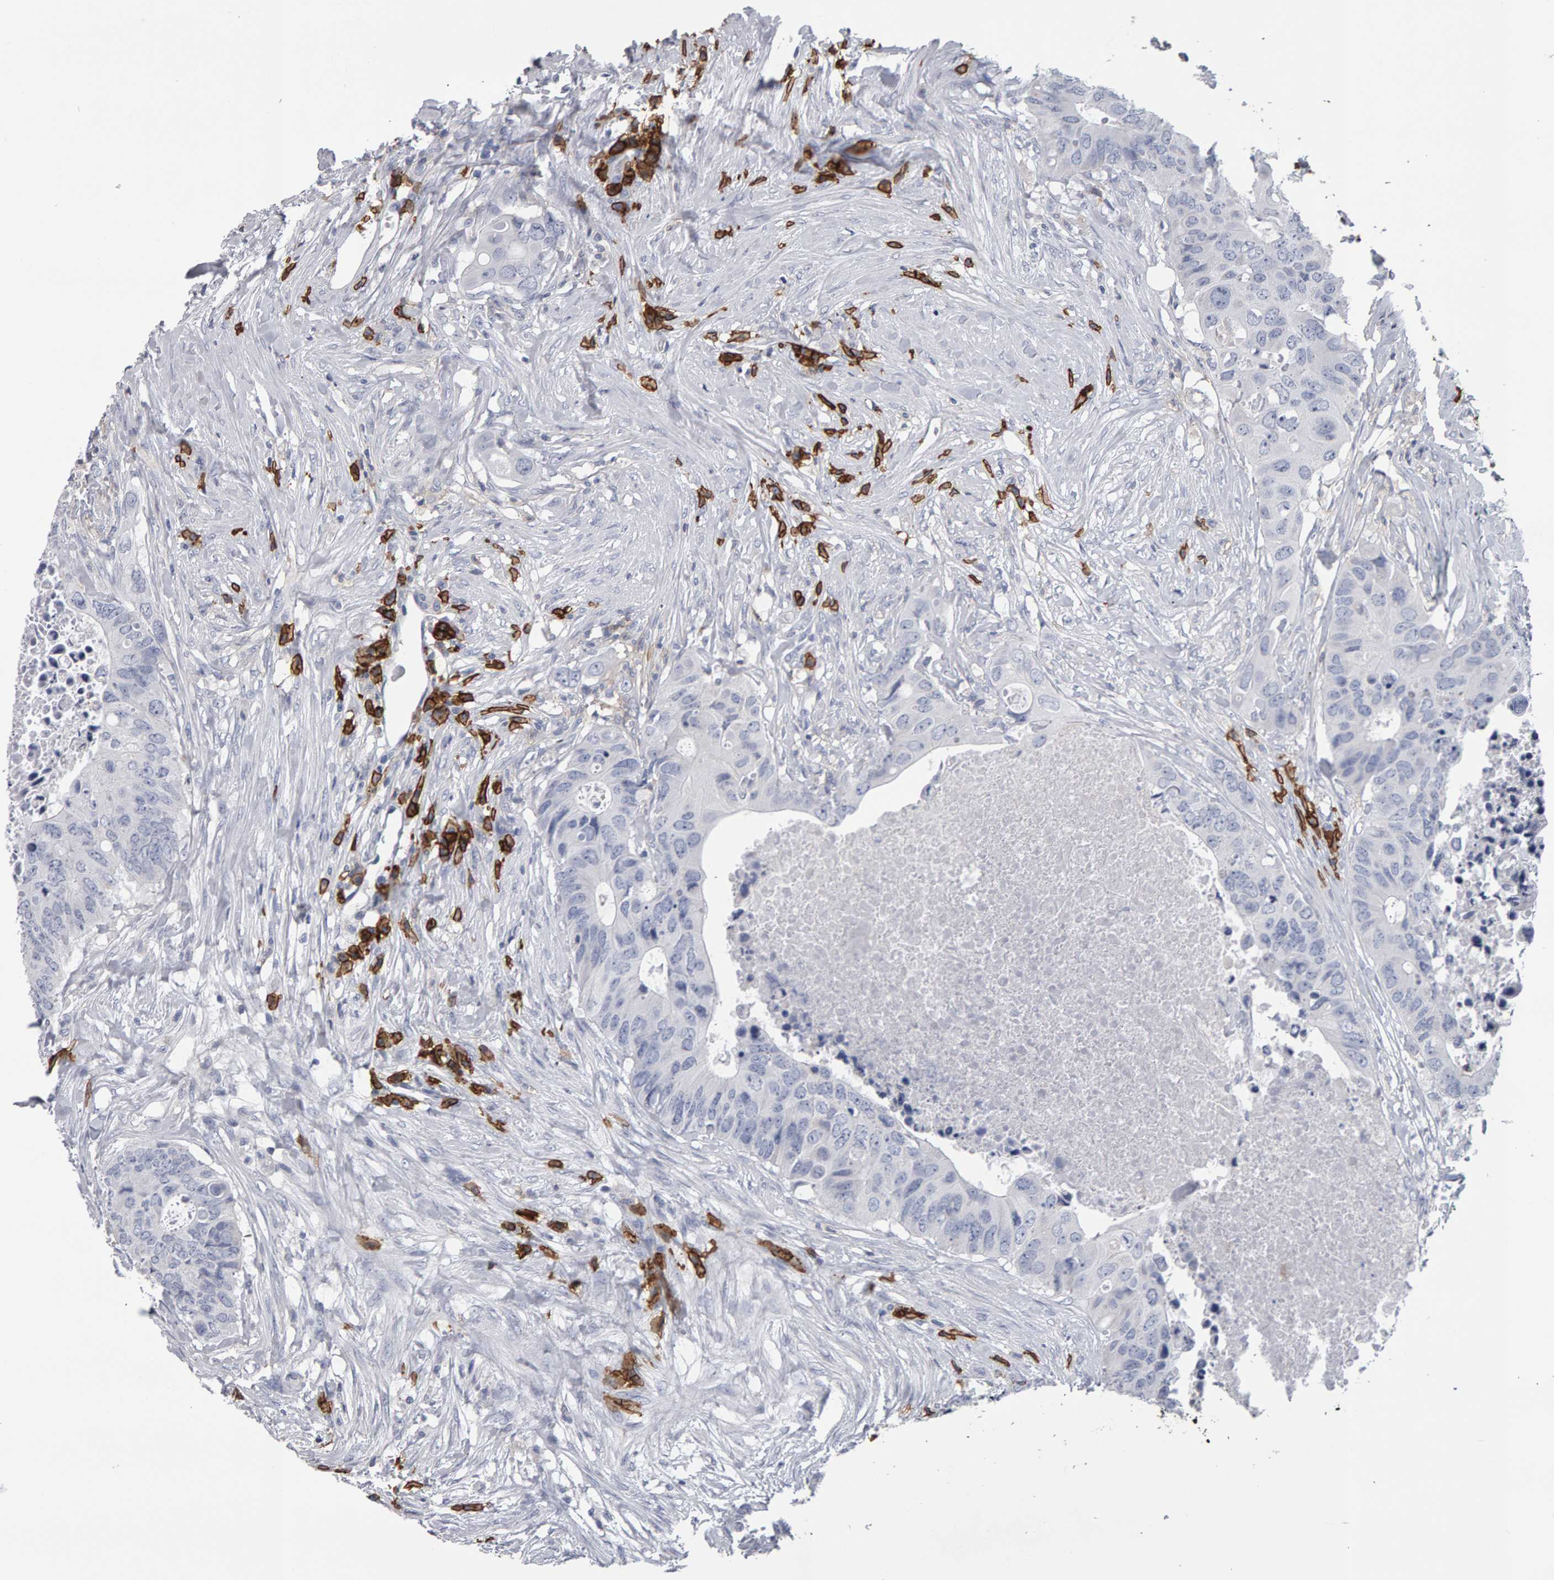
{"staining": {"intensity": "negative", "quantity": "none", "location": "none"}, "tissue": "colorectal cancer", "cell_type": "Tumor cells", "image_type": "cancer", "snomed": [{"axis": "morphology", "description": "Adenocarcinoma, NOS"}, {"axis": "topography", "description": "Colon"}], "caption": "Colorectal cancer was stained to show a protein in brown. There is no significant staining in tumor cells.", "gene": "CD38", "patient": {"sex": "male", "age": 71}}